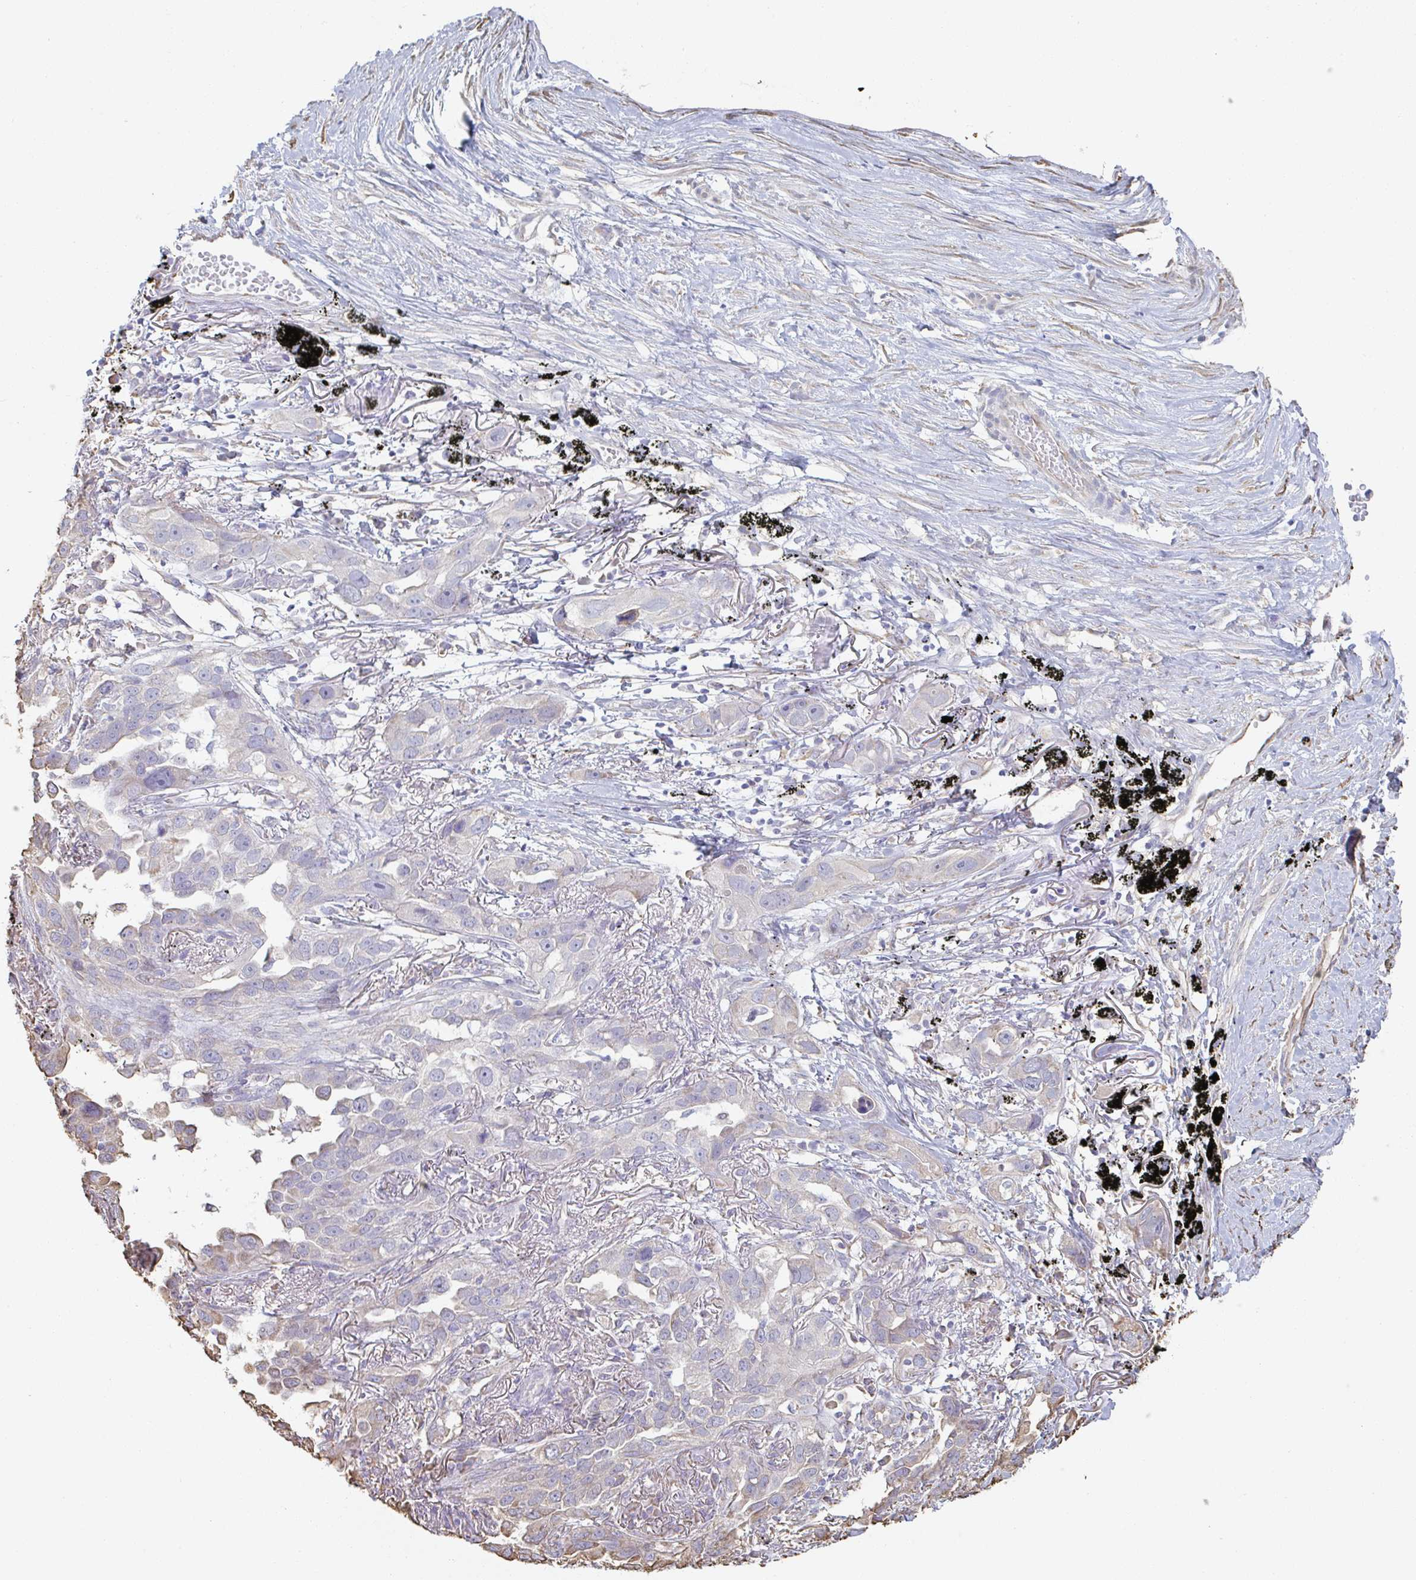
{"staining": {"intensity": "moderate", "quantity": "<25%", "location": "cytoplasmic/membranous"}, "tissue": "lung cancer", "cell_type": "Tumor cells", "image_type": "cancer", "snomed": [{"axis": "morphology", "description": "Adenocarcinoma, NOS"}, {"axis": "topography", "description": "Lung"}], "caption": "DAB (3,3'-diaminobenzidine) immunohistochemical staining of human lung adenocarcinoma exhibits moderate cytoplasmic/membranous protein staining in about <25% of tumor cells.", "gene": "RAB5IF", "patient": {"sex": "male", "age": 67}}